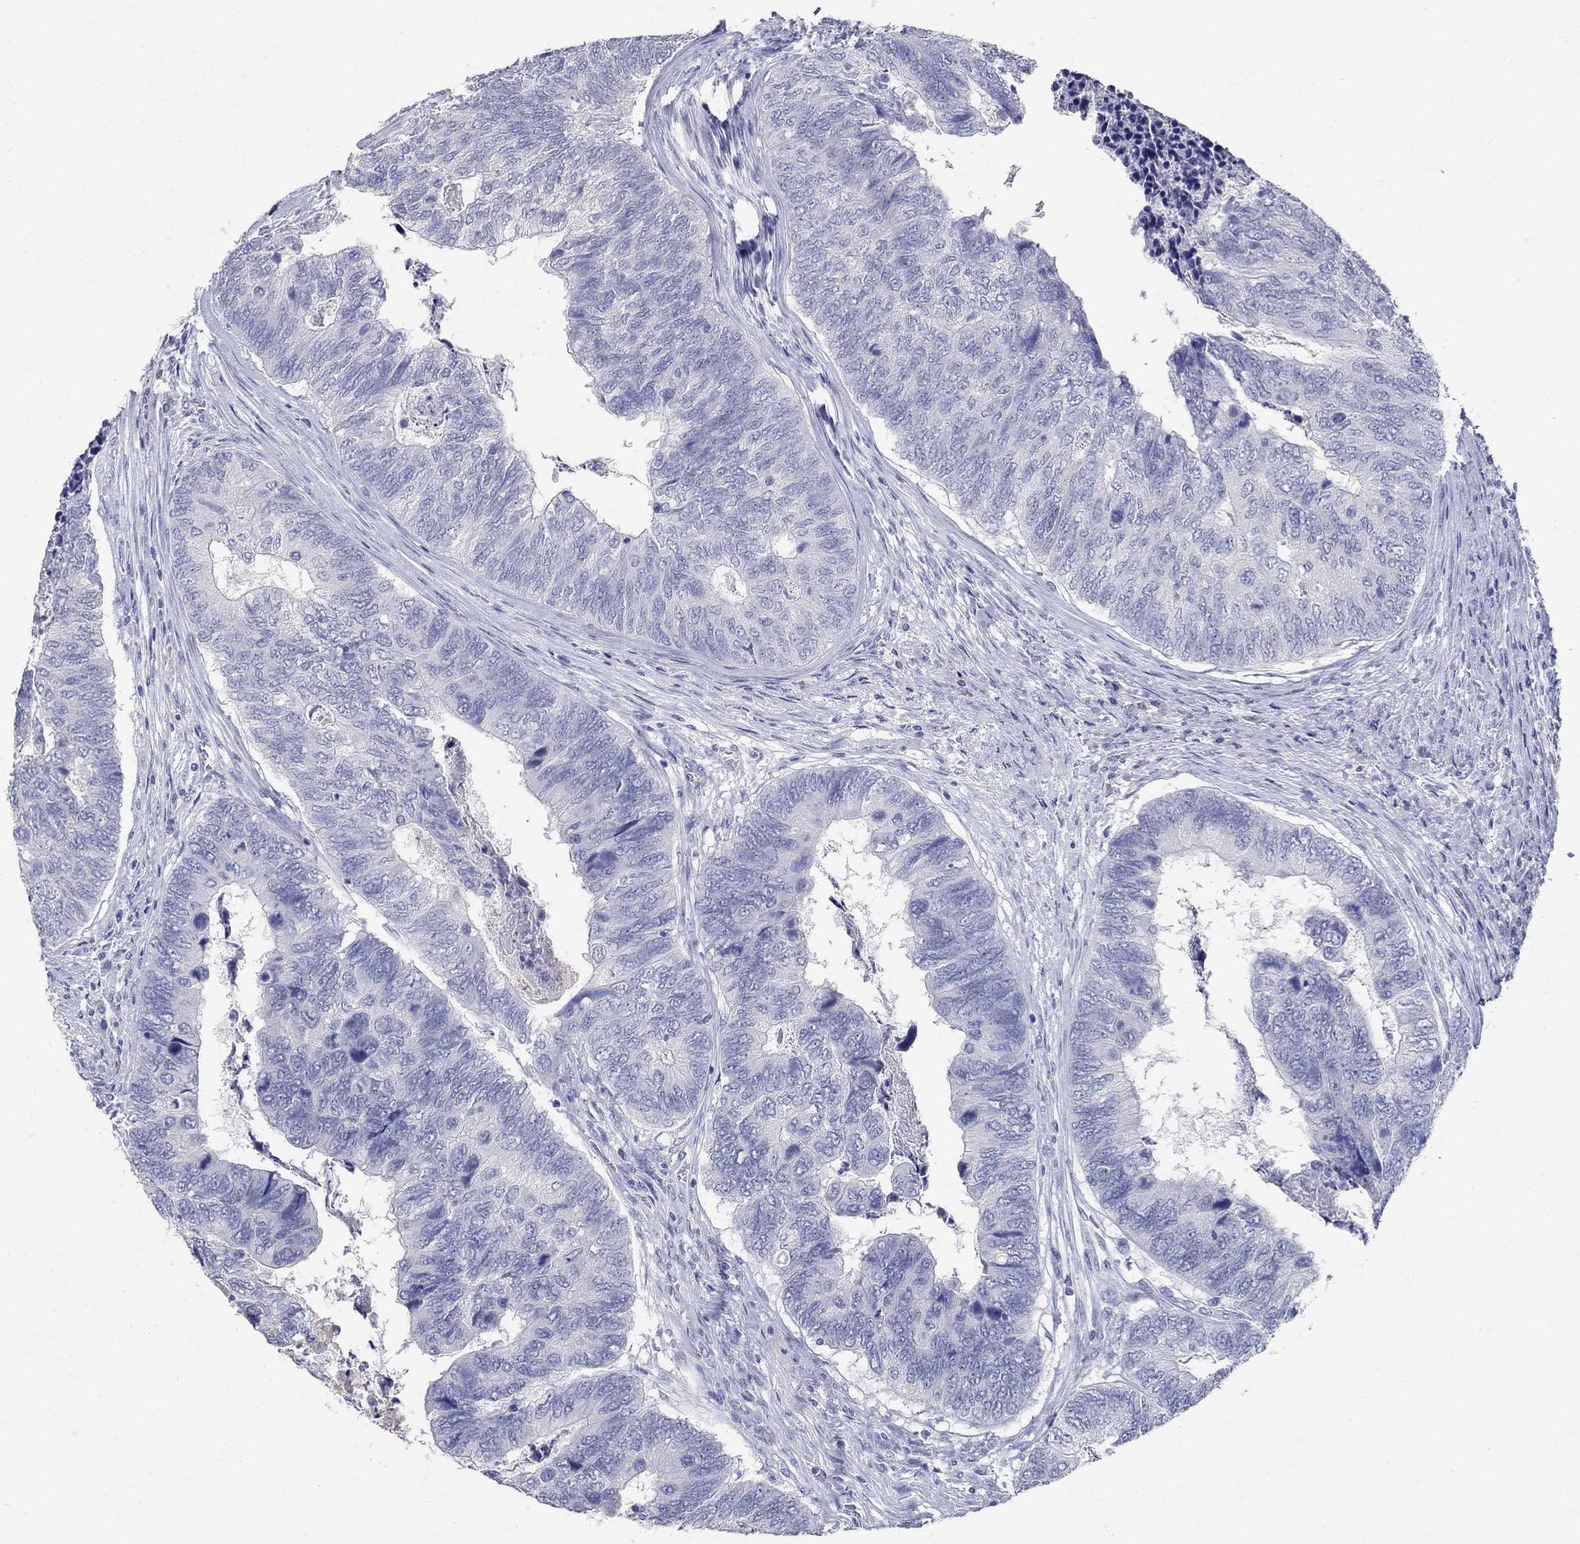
{"staining": {"intensity": "negative", "quantity": "none", "location": "none"}, "tissue": "colorectal cancer", "cell_type": "Tumor cells", "image_type": "cancer", "snomed": [{"axis": "morphology", "description": "Adenocarcinoma, NOS"}, {"axis": "topography", "description": "Colon"}], "caption": "There is no significant expression in tumor cells of colorectal cancer (adenocarcinoma).", "gene": "SOX2", "patient": {"sex": "female", "age": 67}}